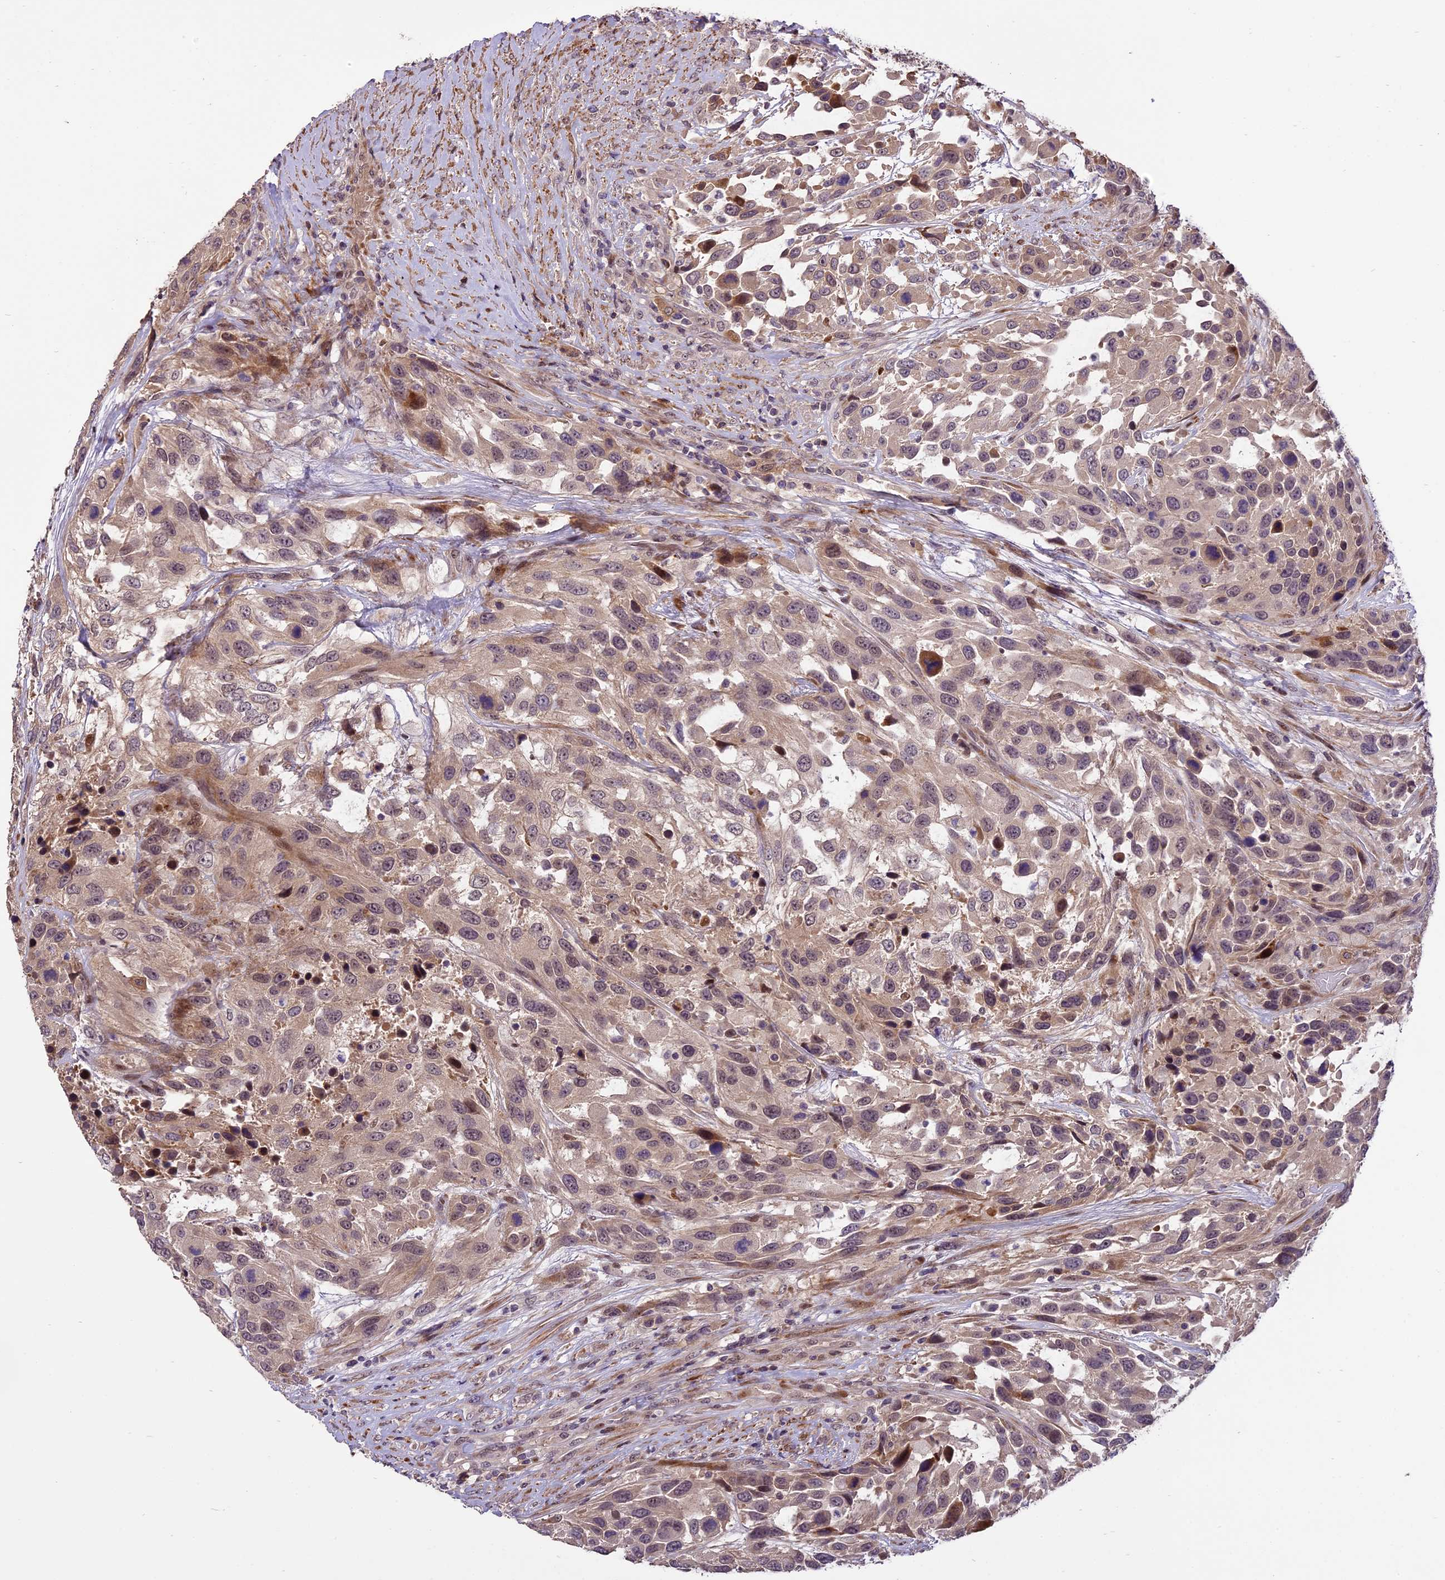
{"staining": {"intensity": "weak", "quantity": "25%-75%", "location": "cytoplasmic/membranous,nuclear"}, "tissue": "urothelial cancer", "cell_type": "Tumor cells", "image_type": "cancer", "snomed": [{"axis": "morphology", "description": "Urothelial carcinoma, High grade"}, {"axis": "topography", "description": "Urinary bladder"}], "caption": "The histopathology image demonstrates immunohistochemical staining of urothelial cancer. There is weak cytoplasmic/membranous and nuclear positivity is identified in about 25%-75% of tumor cells.", "gene": "ENHO", "patient": {"sex": "female", "age": 70}}